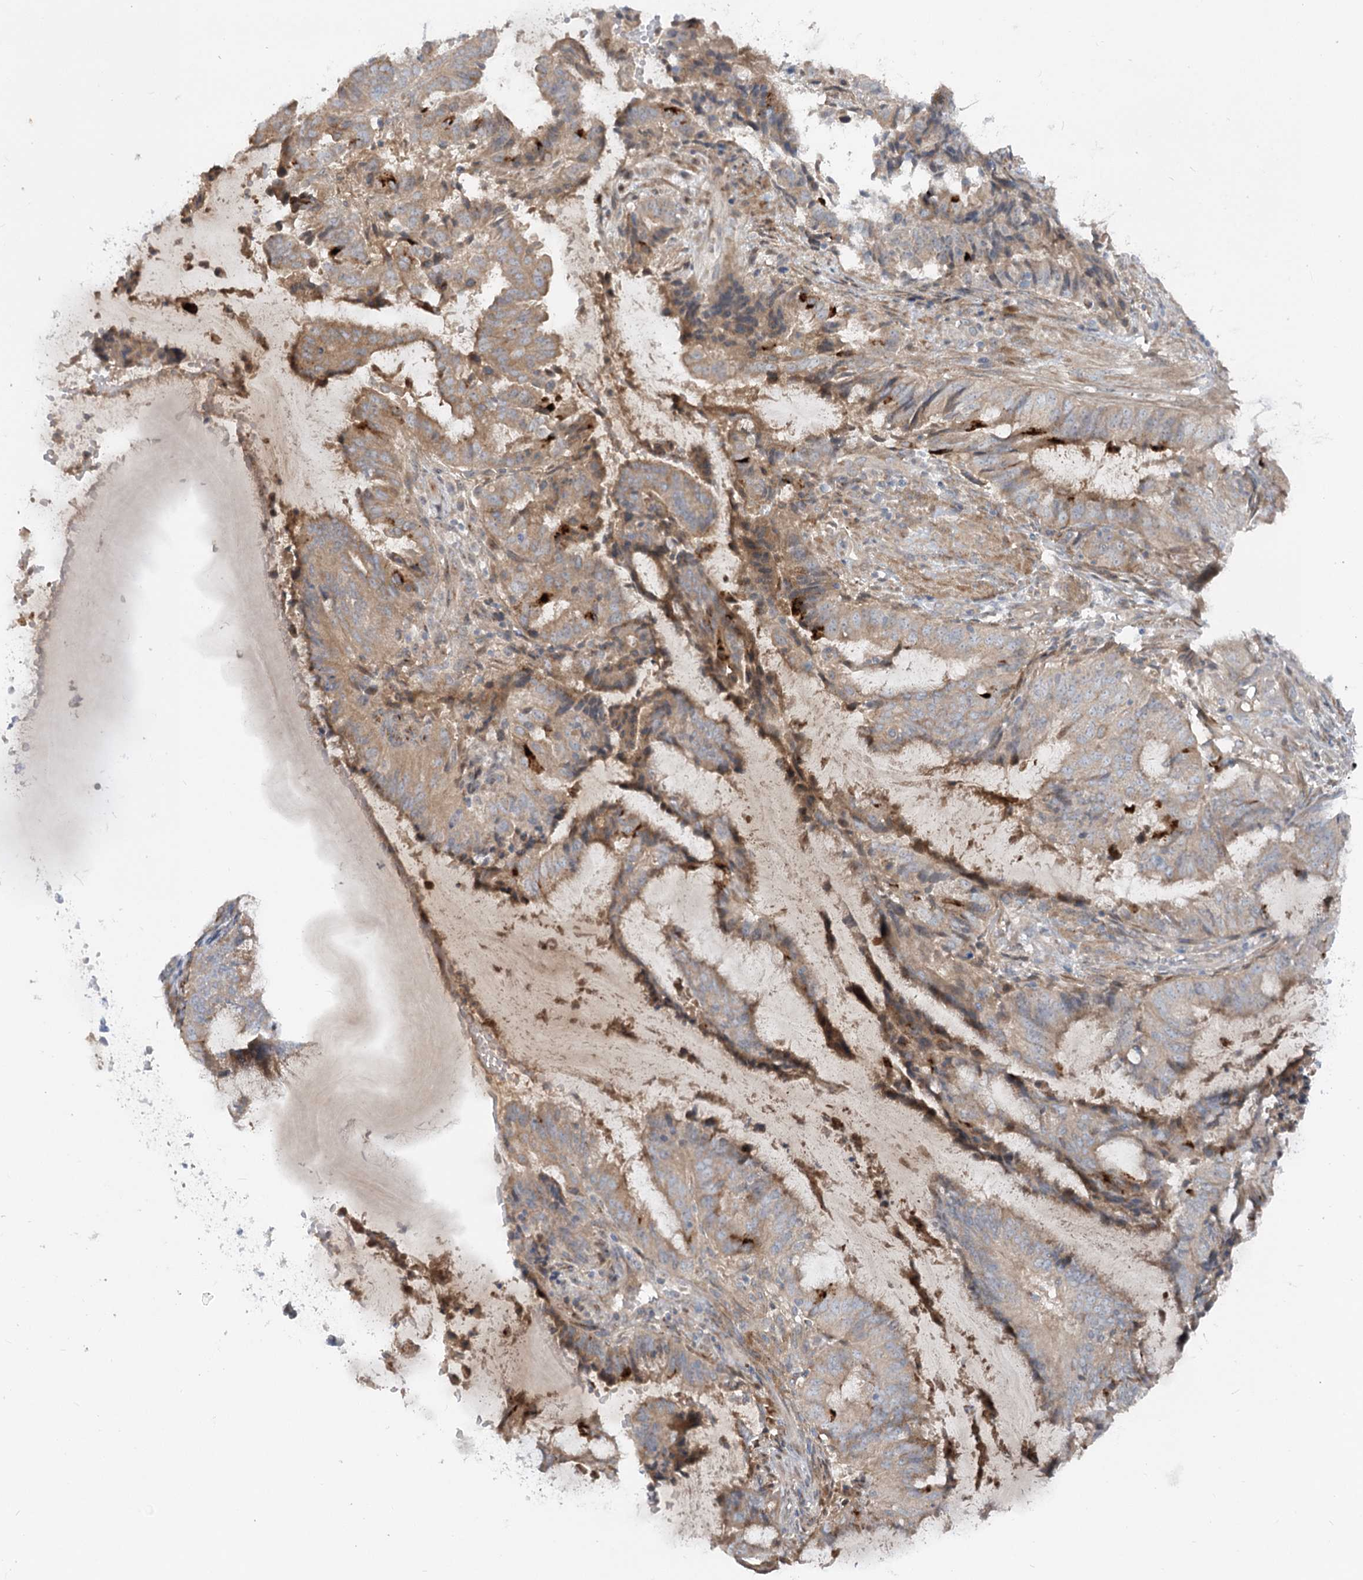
{"staining": {"intensity": "moderate", "quantity": "25%-75%", "location": "cytoplasmic/membranous"}, "tissue": "endometrial cancer", "cell_type": "Tumor cells", "image_type": "cancer", "snomed": [{"axis": "morphology", "description": "Adenocarcinoma, NOS"}, {"axis": "topography", "description": "Endometrium"}], "caption": "A brown stain labels moderate cytoplasmic/membranous positivity of a protein in human adenocarcinoma (endometrial) tumor cells.", "gene": "FGF19", "patient": {"sex": "female", "age": 51}}